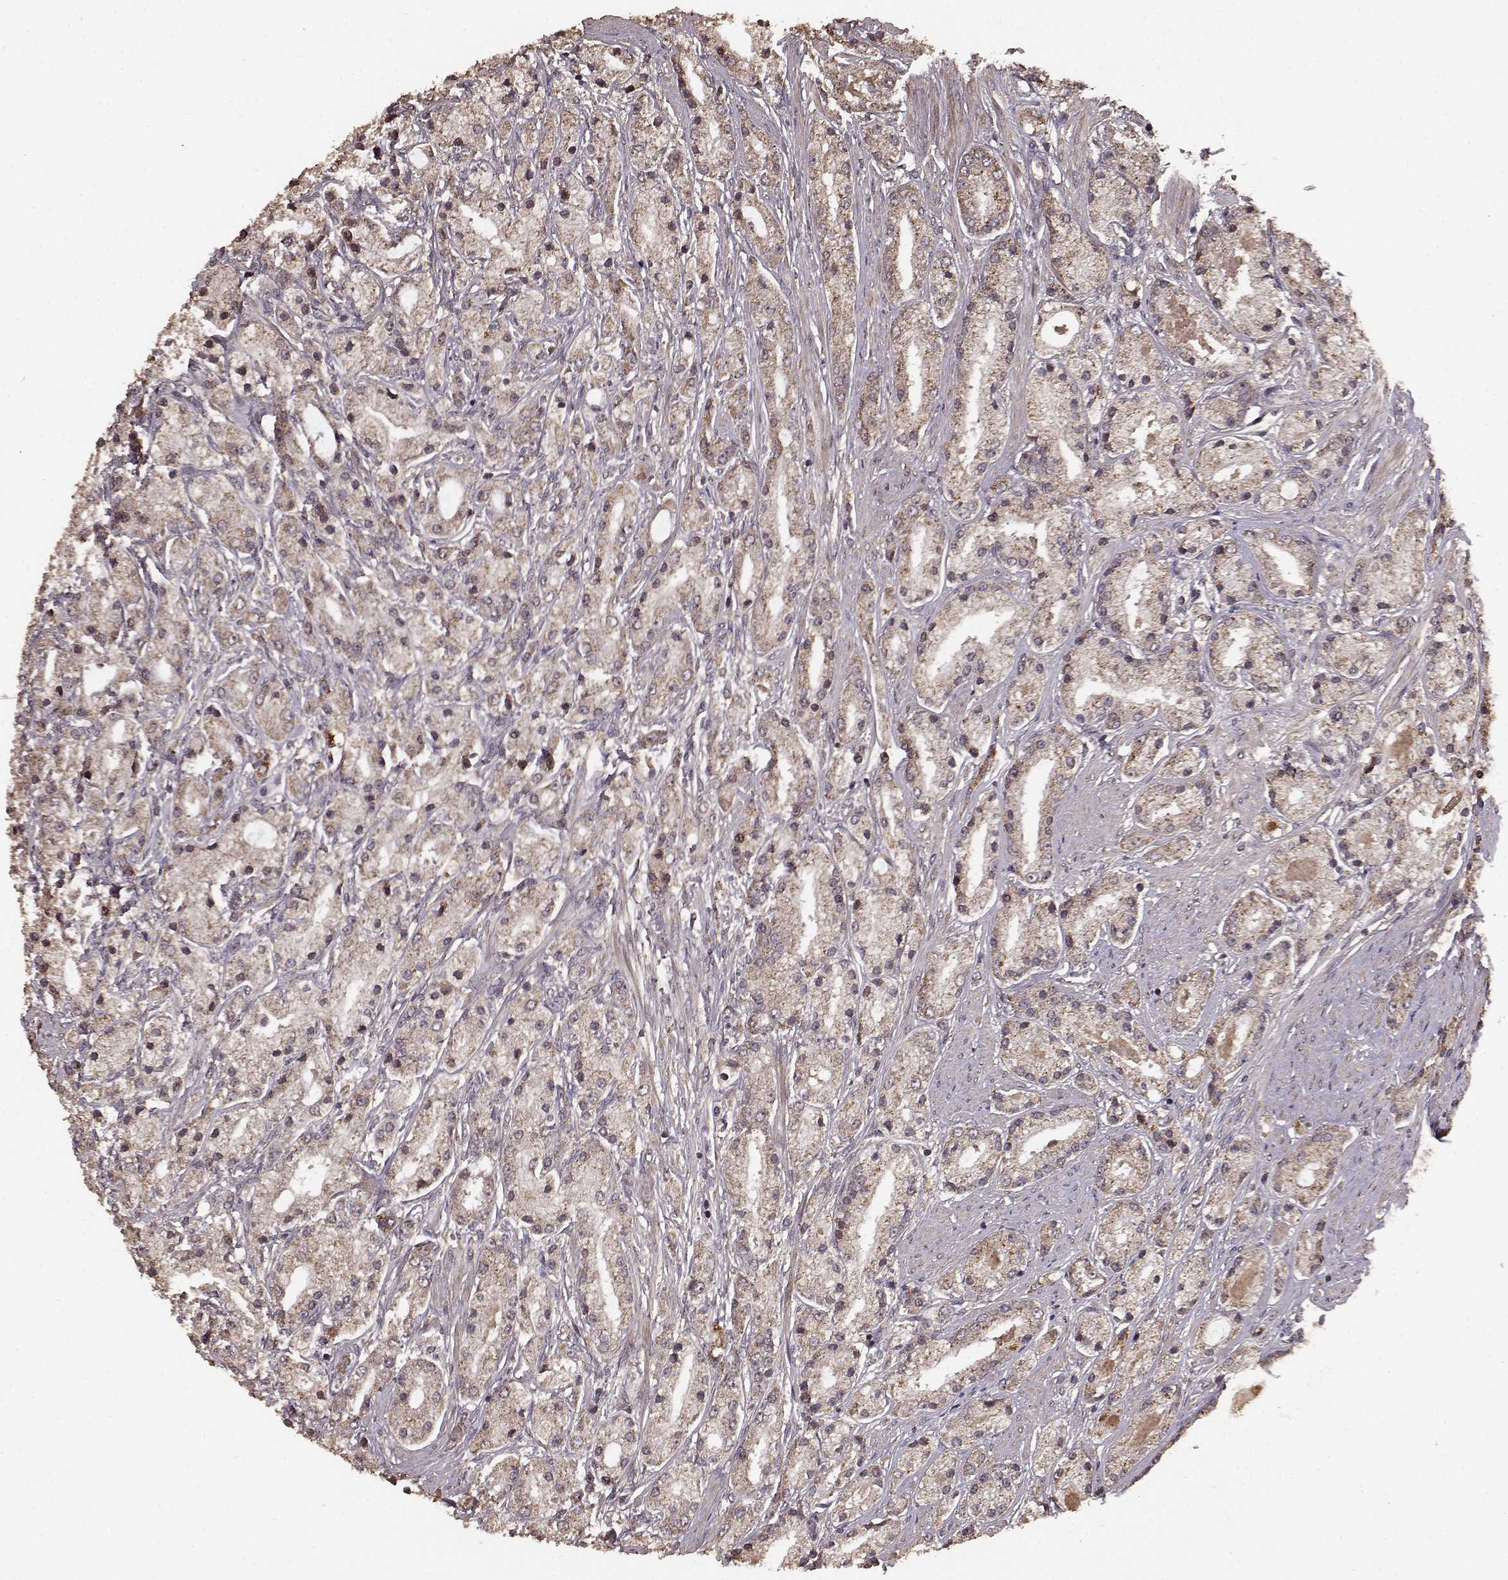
{"staining": {"intensity": "weak", "quantity": ">75%", "location": "cytoplasmic/membranous"}, "tissue": "prostate cancer", "cell_type": "Tumor cells", "image_type": "cancer", "snomed": [{"axis": "morphology", "description": "Adenocarcinoma, High grade"}, {"axis": "topography", "description": "Prostate"}], "caption": "Immunohistochemistry (IHC) histopathology image of prostate cancer (adenocarcinoma (high-grade)) stained for a protein (brown), which exhibits low levels of weak cytoplasmic/membranous staining in approximately >75% of tumor cells.", "gene": "USP15", "patient": {"sex": "male", "age": 67}}